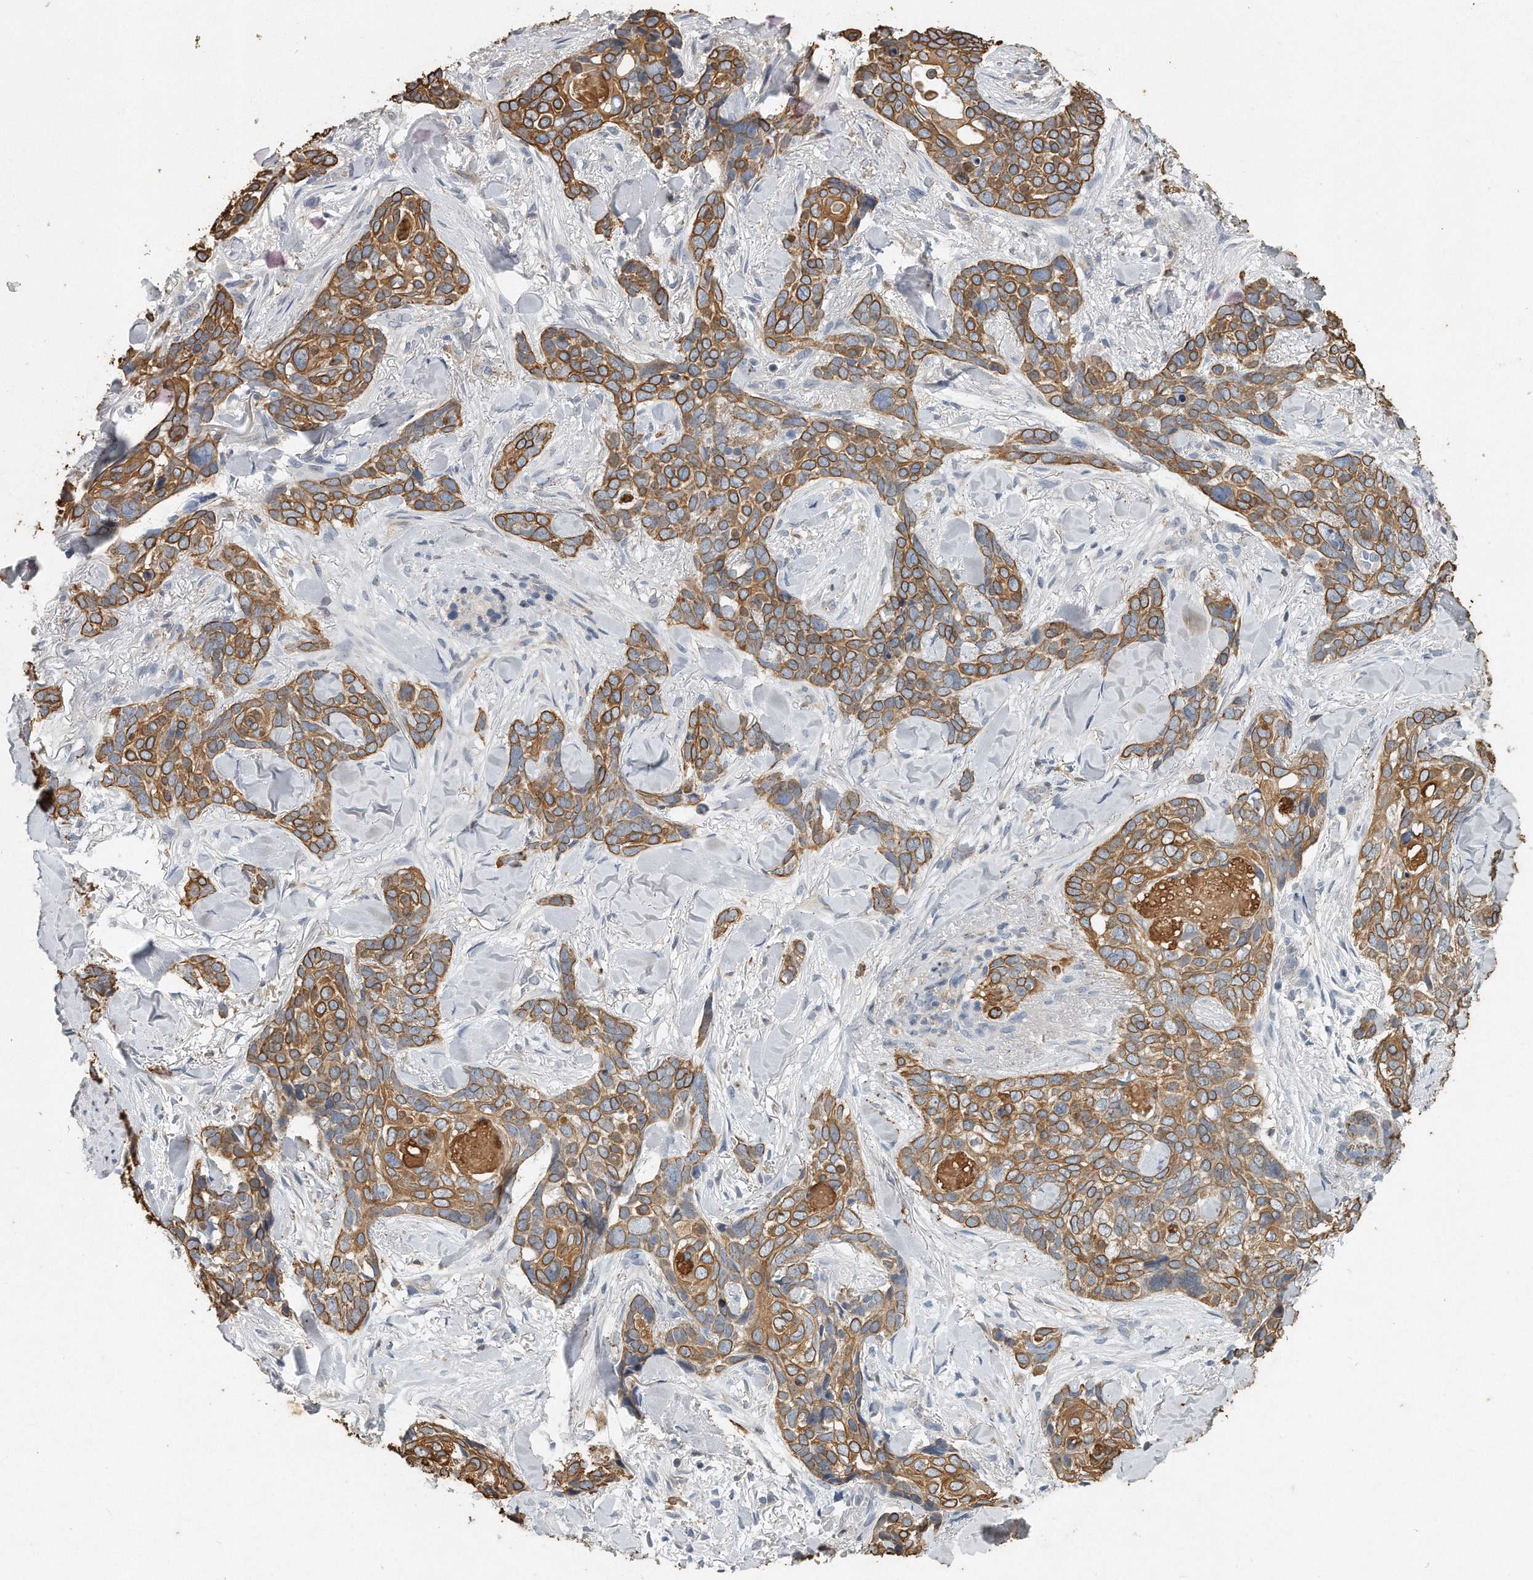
{"staining": {"intensity": "moderate", "quantity": ">75%", "location": "cytoplasmic/membranous"}, "tissue": "skin cancer", "cell_type": "Tumor cells", "image_type": "cancer", "snomed": [{"axis": "morphology", "description": "Basal cell carcinoma"}, {"axis": "topography", "description": "Skin"}], "caption": "The photomicrograph shows a brown stain indicating the presence of a protein in the cytoplasmic/membranous of tumor cells in basal cell carcinoma (skin). Immunohistochemistry stains the protein in brown and the nuclei are stained blue.", "gene": "CAMK1", "patient": {"sex": "female", "age": 82}}